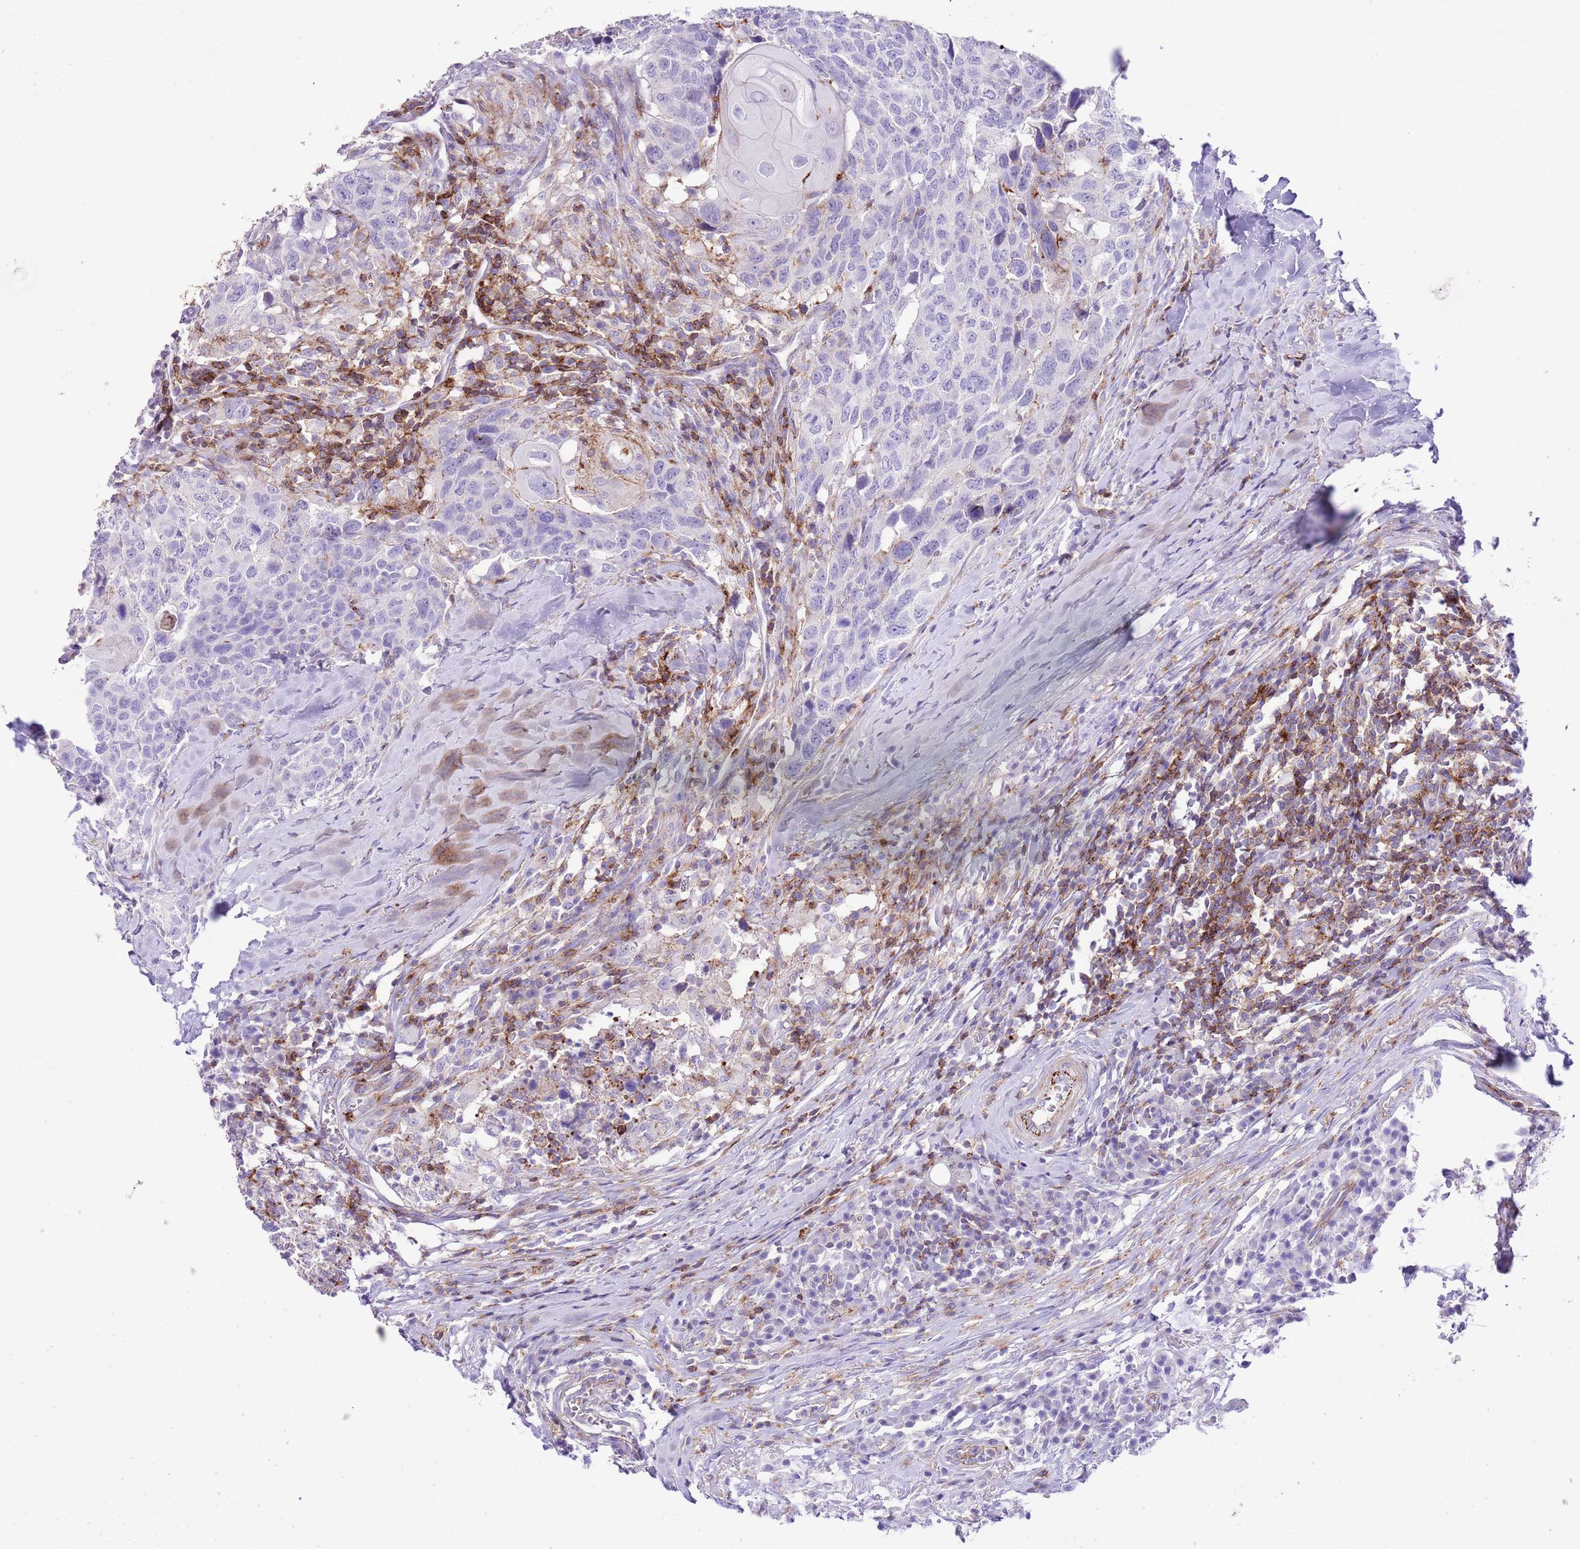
{"staining": {"intensity": "negative", "quantity": "none", "location": "none"}, "tissue": "head and neck cancer", "cell_type": "Tumor cells", "image_type": "cancer", "snomed": [{"axis": "morphology", "description": "Normal tissue, NOS"}, {"axis": "morphology", "description": "Squamous cell carcinoma, NOS"}, {"axis": "topography", "description": "Skeletal muscle"}, {"axis": "topography", "description": "Vascular tissue"}, {"axis": "topography", "description": "Peripheral nerve tissue"}, {"axis": "topography", "description": "Head-Neck"}], "caption": "A micrograph of human head and neck cancer (squamous cell carcinoma) is negative for staining in tumor cells.", "gene": "ALDH3A1", "patient": {"sex": "male", "age": 66}}